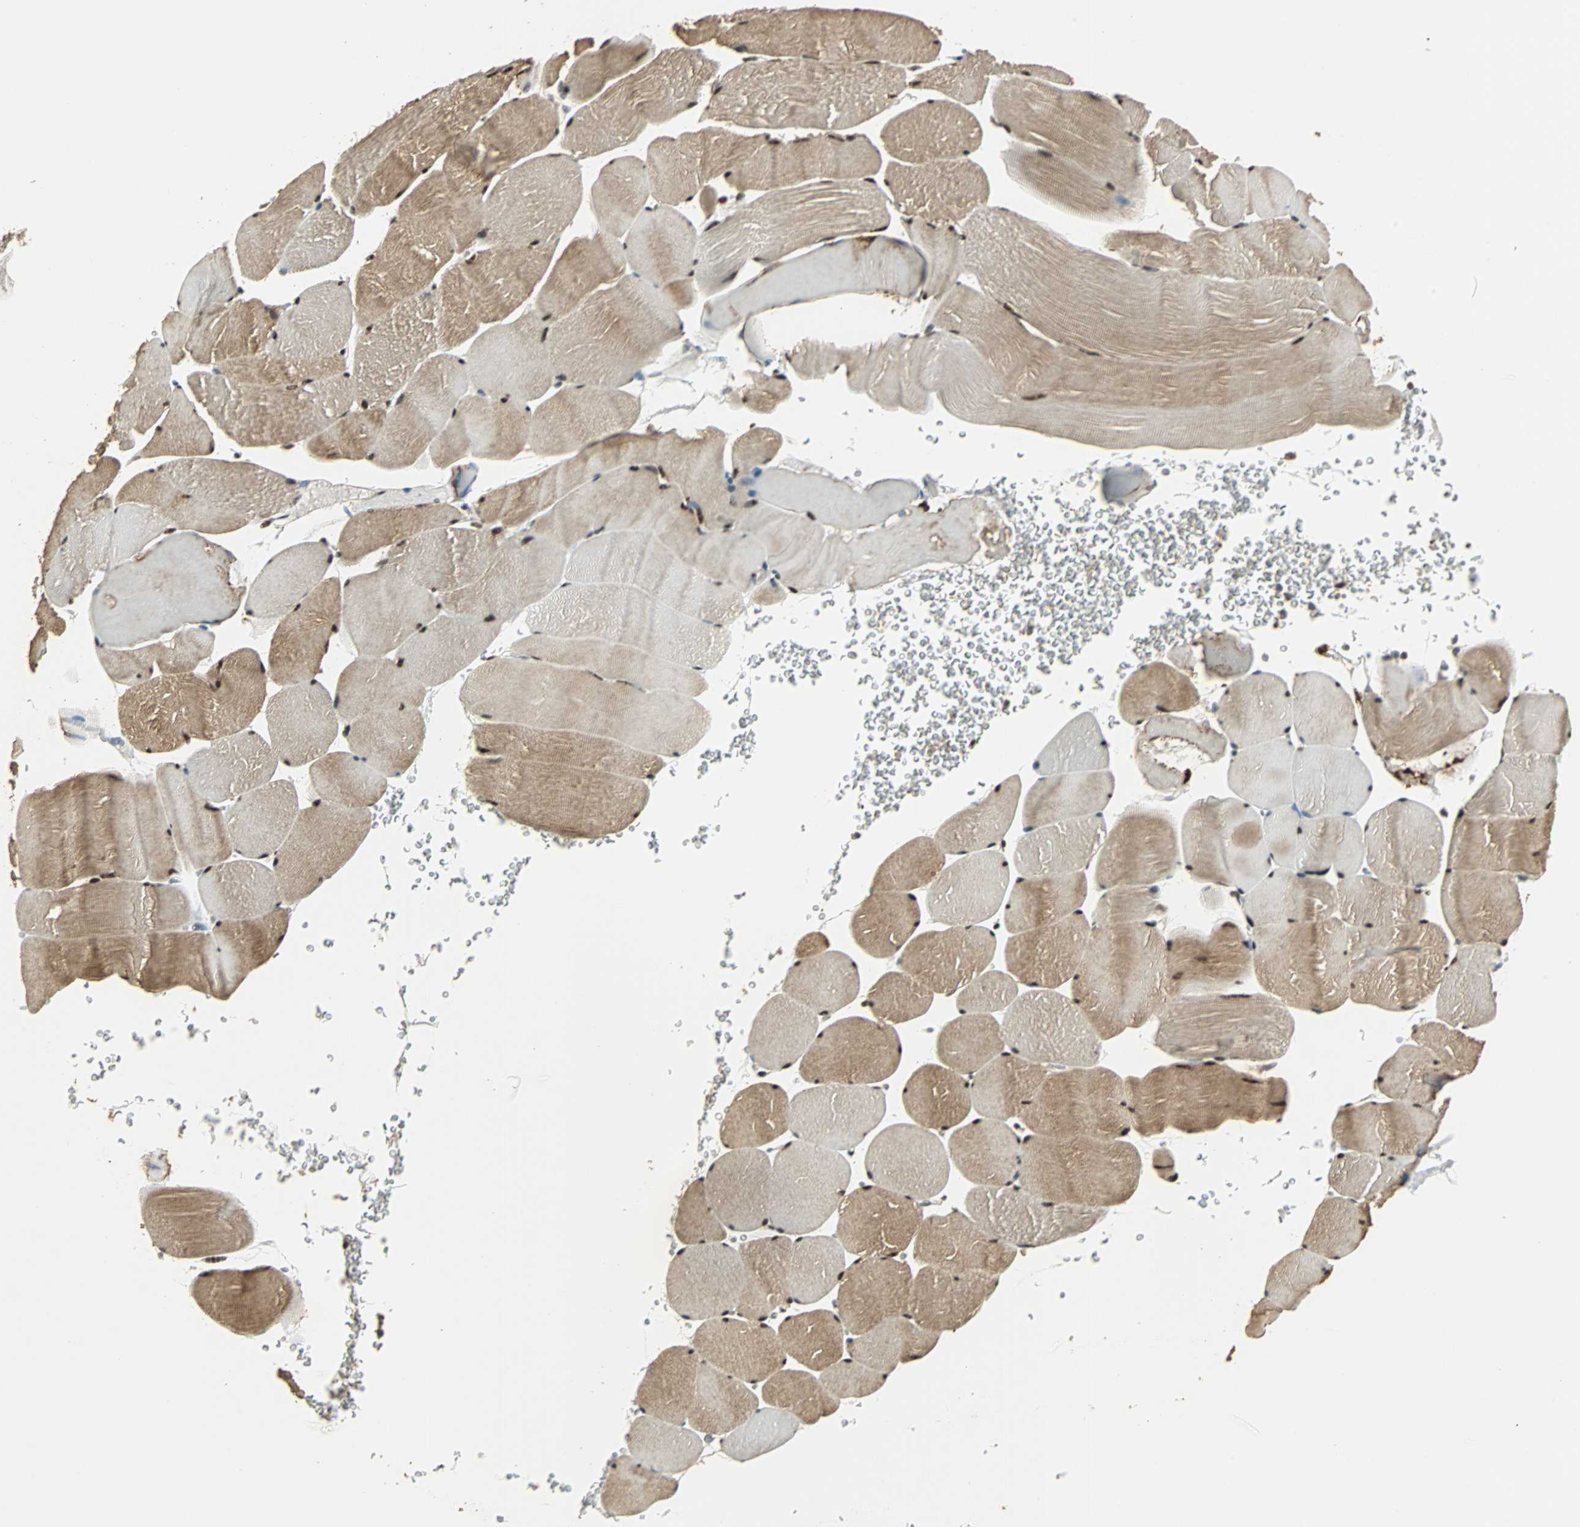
{"staining": {"intensity": "strong", "quantity": ">75%", "location": "cytoplasmic/membranous,nuclear"}, "tissue": "skeletal muscle", "cell_type": "Myocytes", "image_type": "normal", "snomed": [{"axis": "morphology", "description": "Normal tissue, NOS"}, {"axis": "topography", "description": "Skeletal muscle"}], "caption": "IHC staining of benign skeletal muscle, which displays high levels of strong cytoplasmic/membranous,nuclear staining in approximately >75% of myocytes indicating strong cytoplasmic/membranous,nuclear protein positivity. The staining was performed using DAB (brown) for protein detection and nuclei were counterstained in hematoxylin (blue).", "gene": "MED4", "patient": {"sex": "male", "age": 62}}